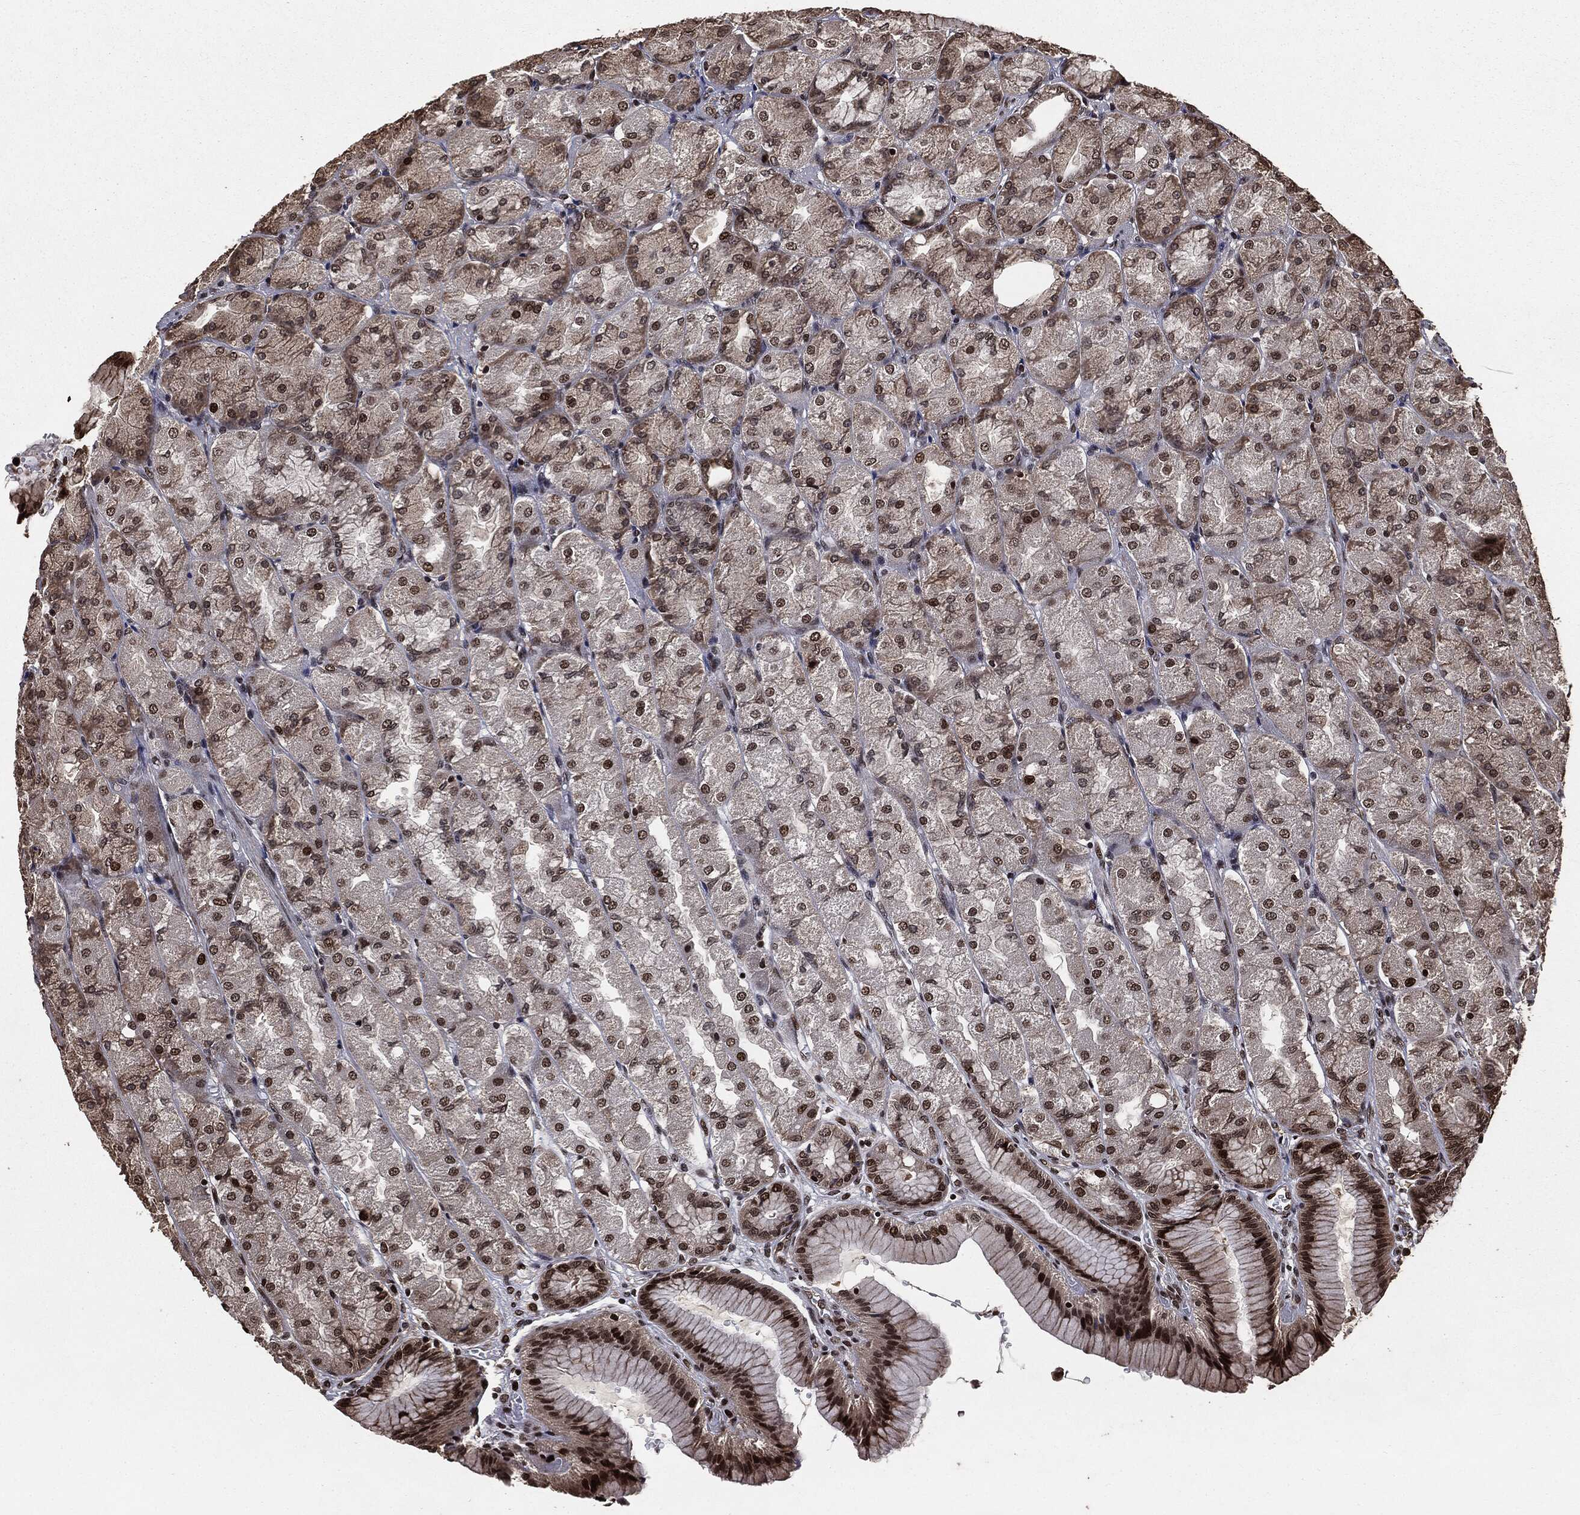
{"staining": {"intensity": "strong", "quantity": "25%-75%", "location": "cytoplasmic/membranous,nuclear"}, "tissue": "stomach", "cell_type": "Glandular cells", "image_type": "normal", "snomed": [{"axis": "morphology", "description": "Normal tissue, NOS"}, {"axis": "morphology", "description": "Adenocarcinoma, NOS"}, {"axis": "morphology", "description": "Adenocarcinoma, High grade"}, {"axis": "topography", "description": "Stomach, upper"}, {"axis": "topography", "description": "Stomach"}], "caption": "A brown stain shows strong cytoplasmic/membranous,nuclear expression of a protein in glandular cells of unremarkable stomach. The protein is shown in brown color, while the nuclei are stained blue.", "gene": "DVL2", "patient": {"sex": "female", "age": 65}}